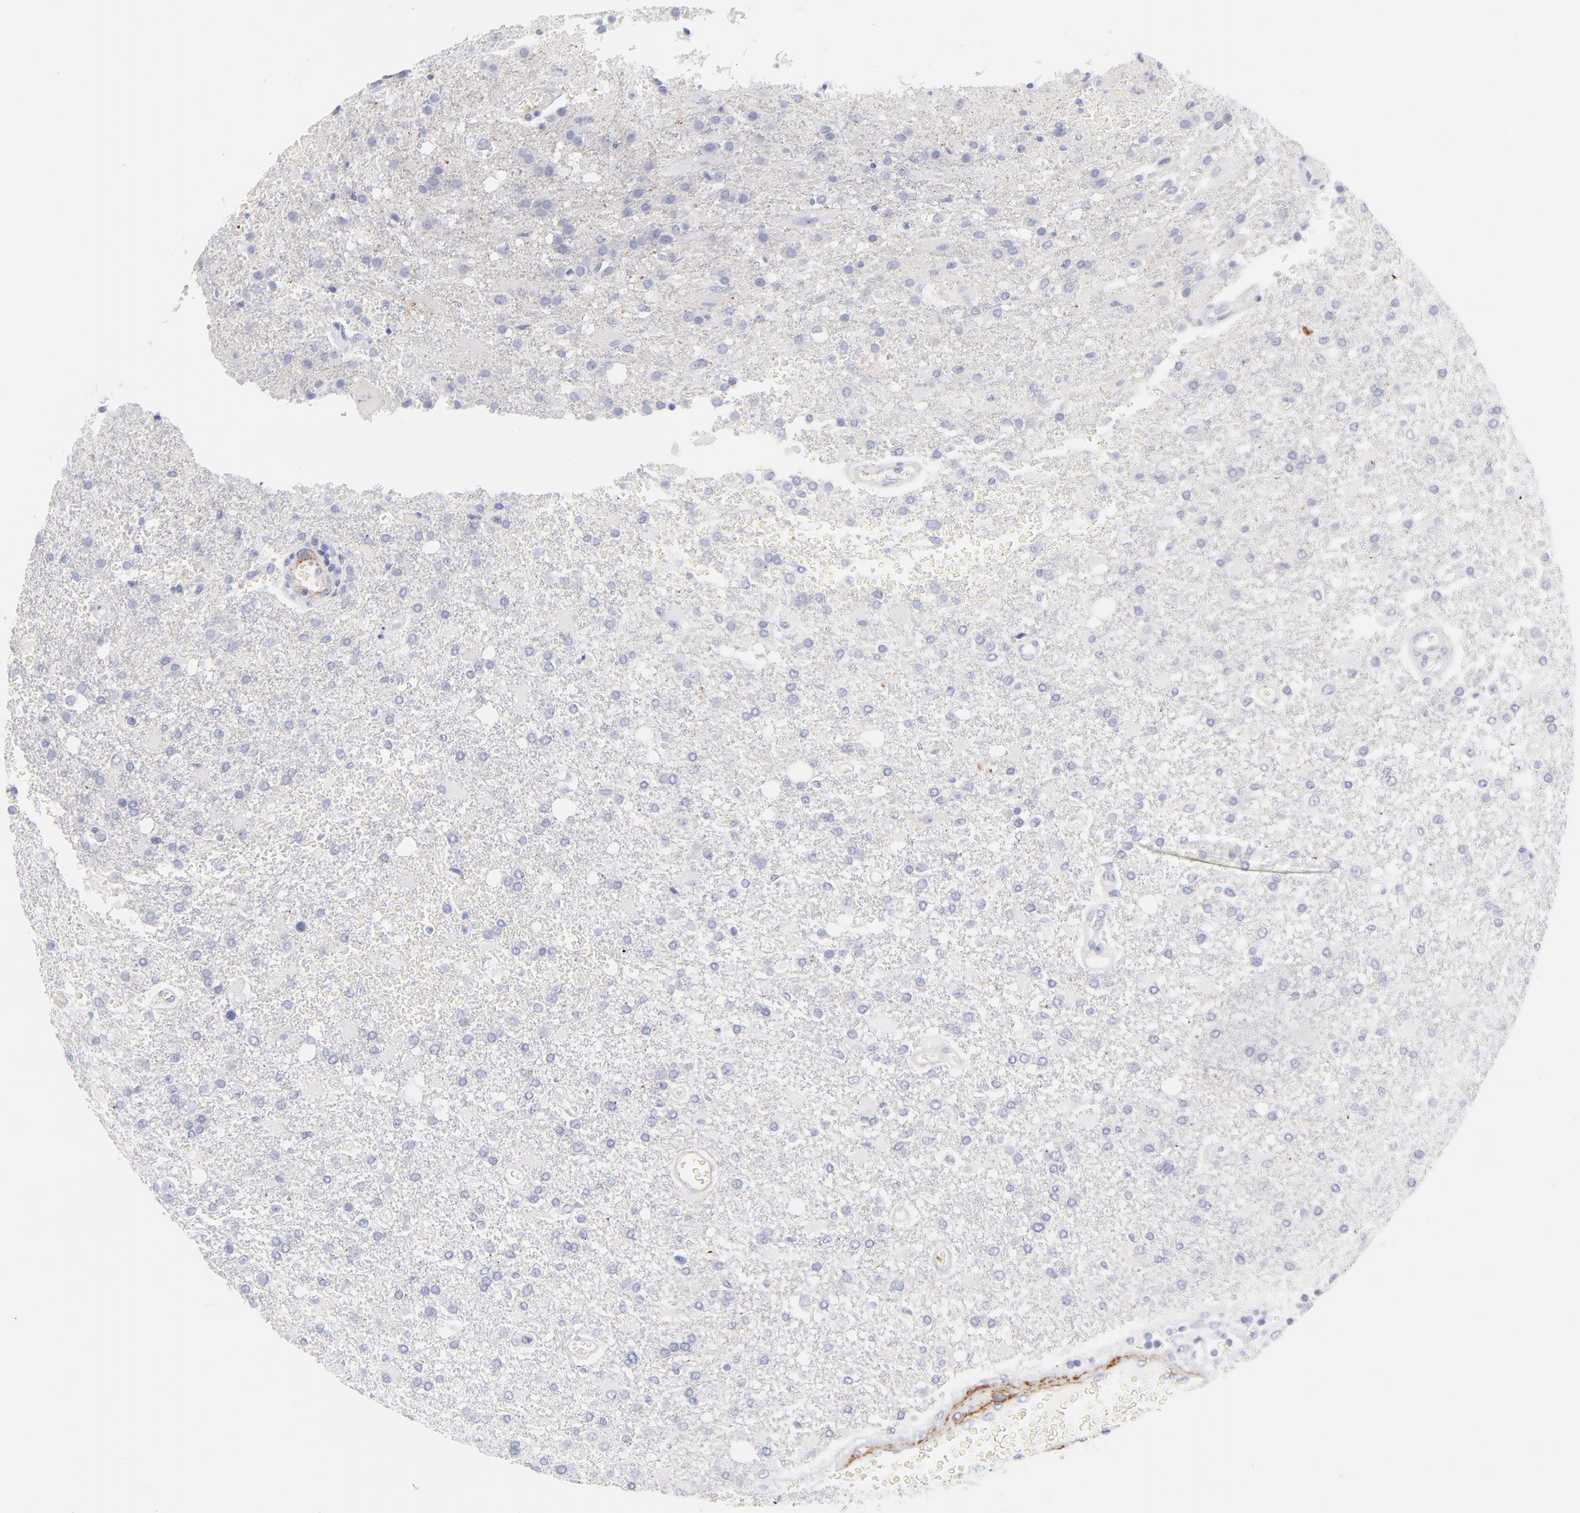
{"staining": {"intensity": "negative", "quantity": "none", "location": "none"}, "tissue": "glioma", "cell_type": "Tumor cells", "image_type": "cancer", "snomed": [{"axis": "morphology", "description": "Glioma, malignant, High grade"}, {"axis": "topography", "description": "Cerebral cortex"}], "caption": "This is a histopathology image of immunohistochemistry (IHC) staining of malignant glioma (high-grade), which shows no staining in tumor cells.", "gene": "ACTA2", "patient": {"sex": "male", "age": 79}}